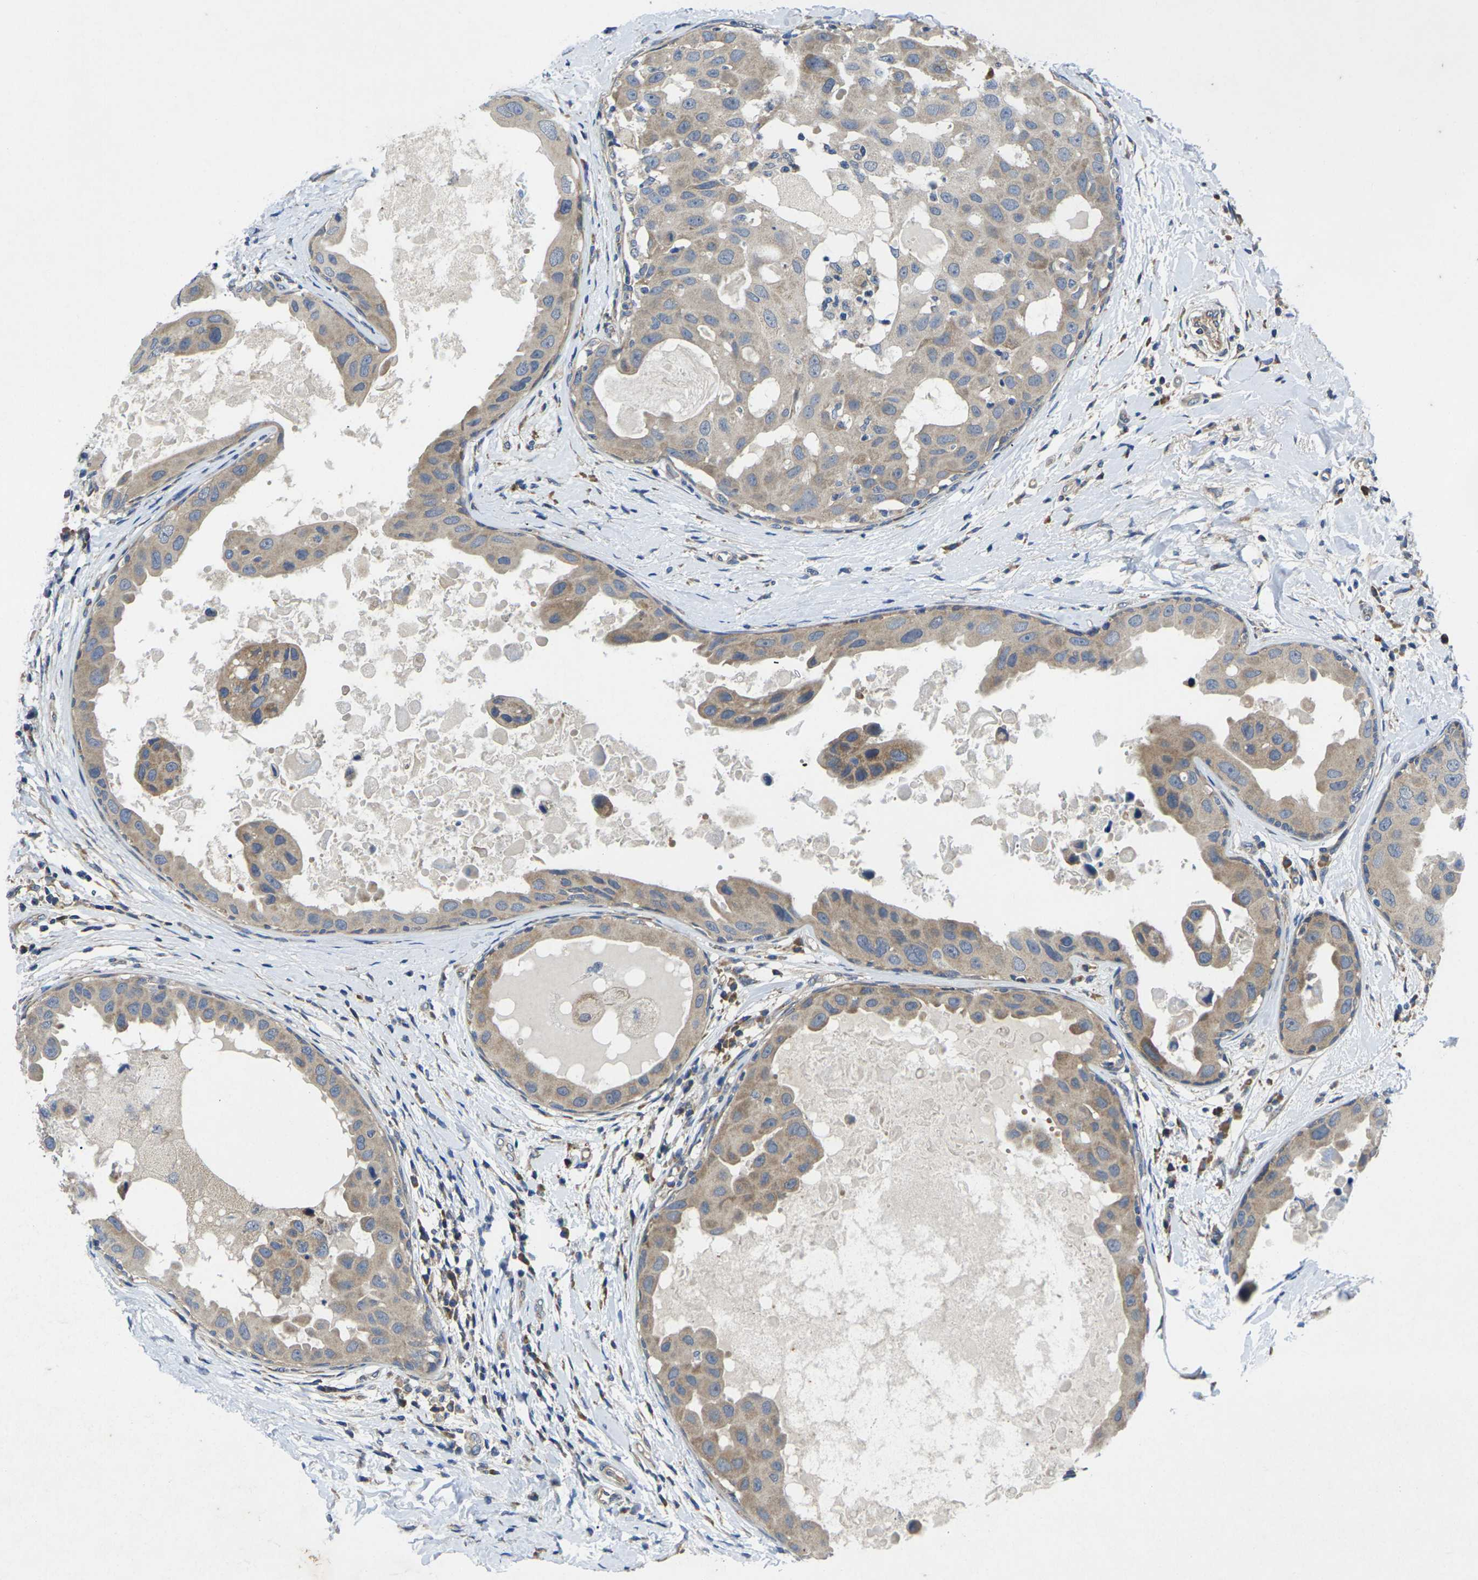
{"staining": {"intensity": "weak", "quantity": ">75%", "location": "cytoplasmic/membranous"}, "tissue": "breast cancer", "cell_type": "Tumor cells", "image_type": "cancer", "snomed": [{"axis": "morphology", "description": "Duct carcinoma"}, {"axis": "topography", "description": "Breast"}], "caption": "Breast cancer stained with DAB (3,3'-diaminobenzidine) IHC exhibits low levels of weak cytoplasmic/membranous expression in approximately >75% of tumor cells.", "gene": "KIF1B", "patient": {"sex": "female", "age": 27}}